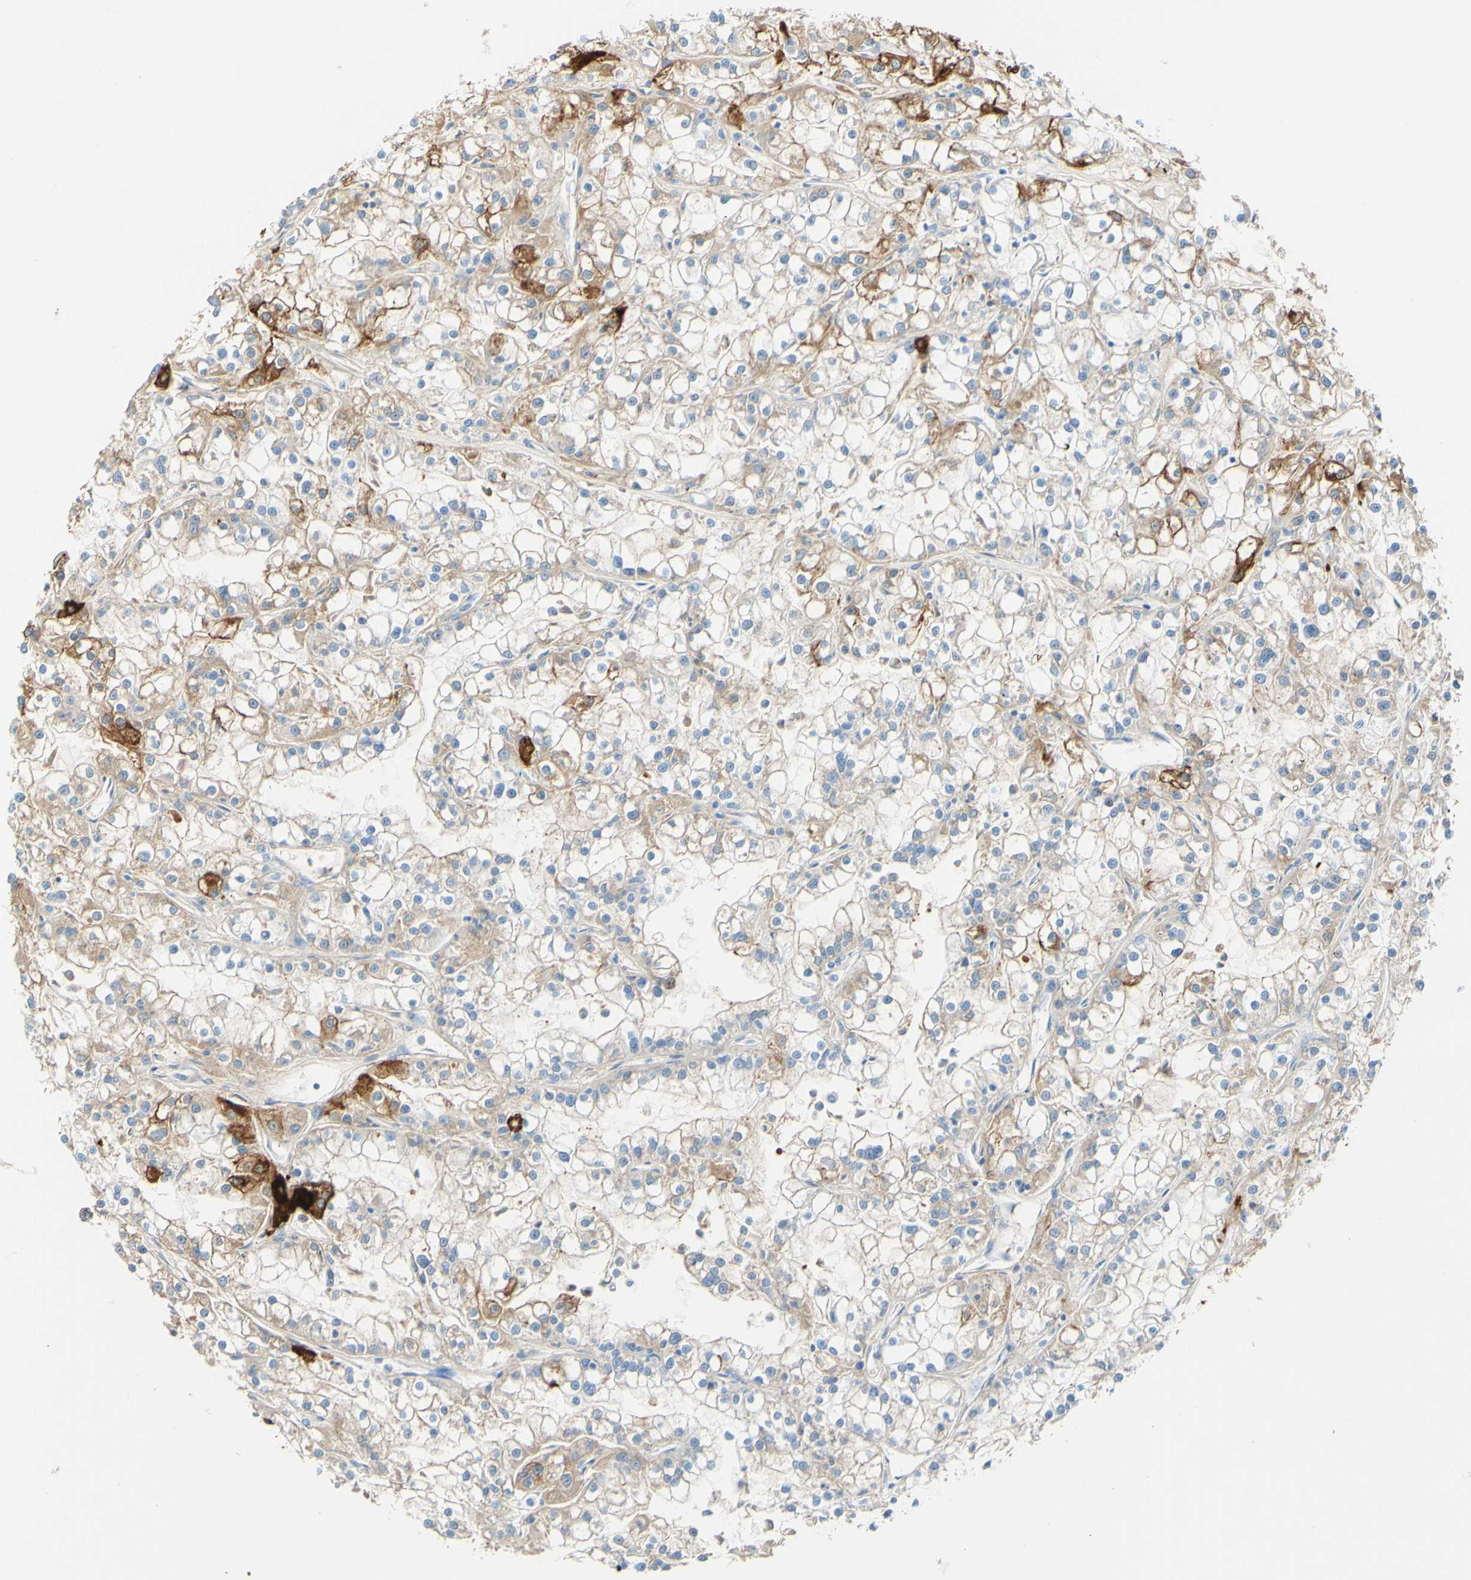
{"staining": {"intensity": "moderate", "quantity": ">75%", "location": "cytoplasmic/membranous,nuclear"}, "tissue": "renal cancer", "cell_type": "Tumor cells", "image_type": "cancer", "snomed": [{"axis": "morphology", "description": "Adenocarcinoma, NOS"}, {"axis": "topography", "description": "Kidney"}], "caption": "There is medium levels of moderate cytoplasmic/membranous and nuclear staining in tumor cells of adenocarcinoma (renal), as demonstrated by immunohistochemical staining (brown color).", "gene": "PIGR", "patient": {"sex": "female", "age": 52}}